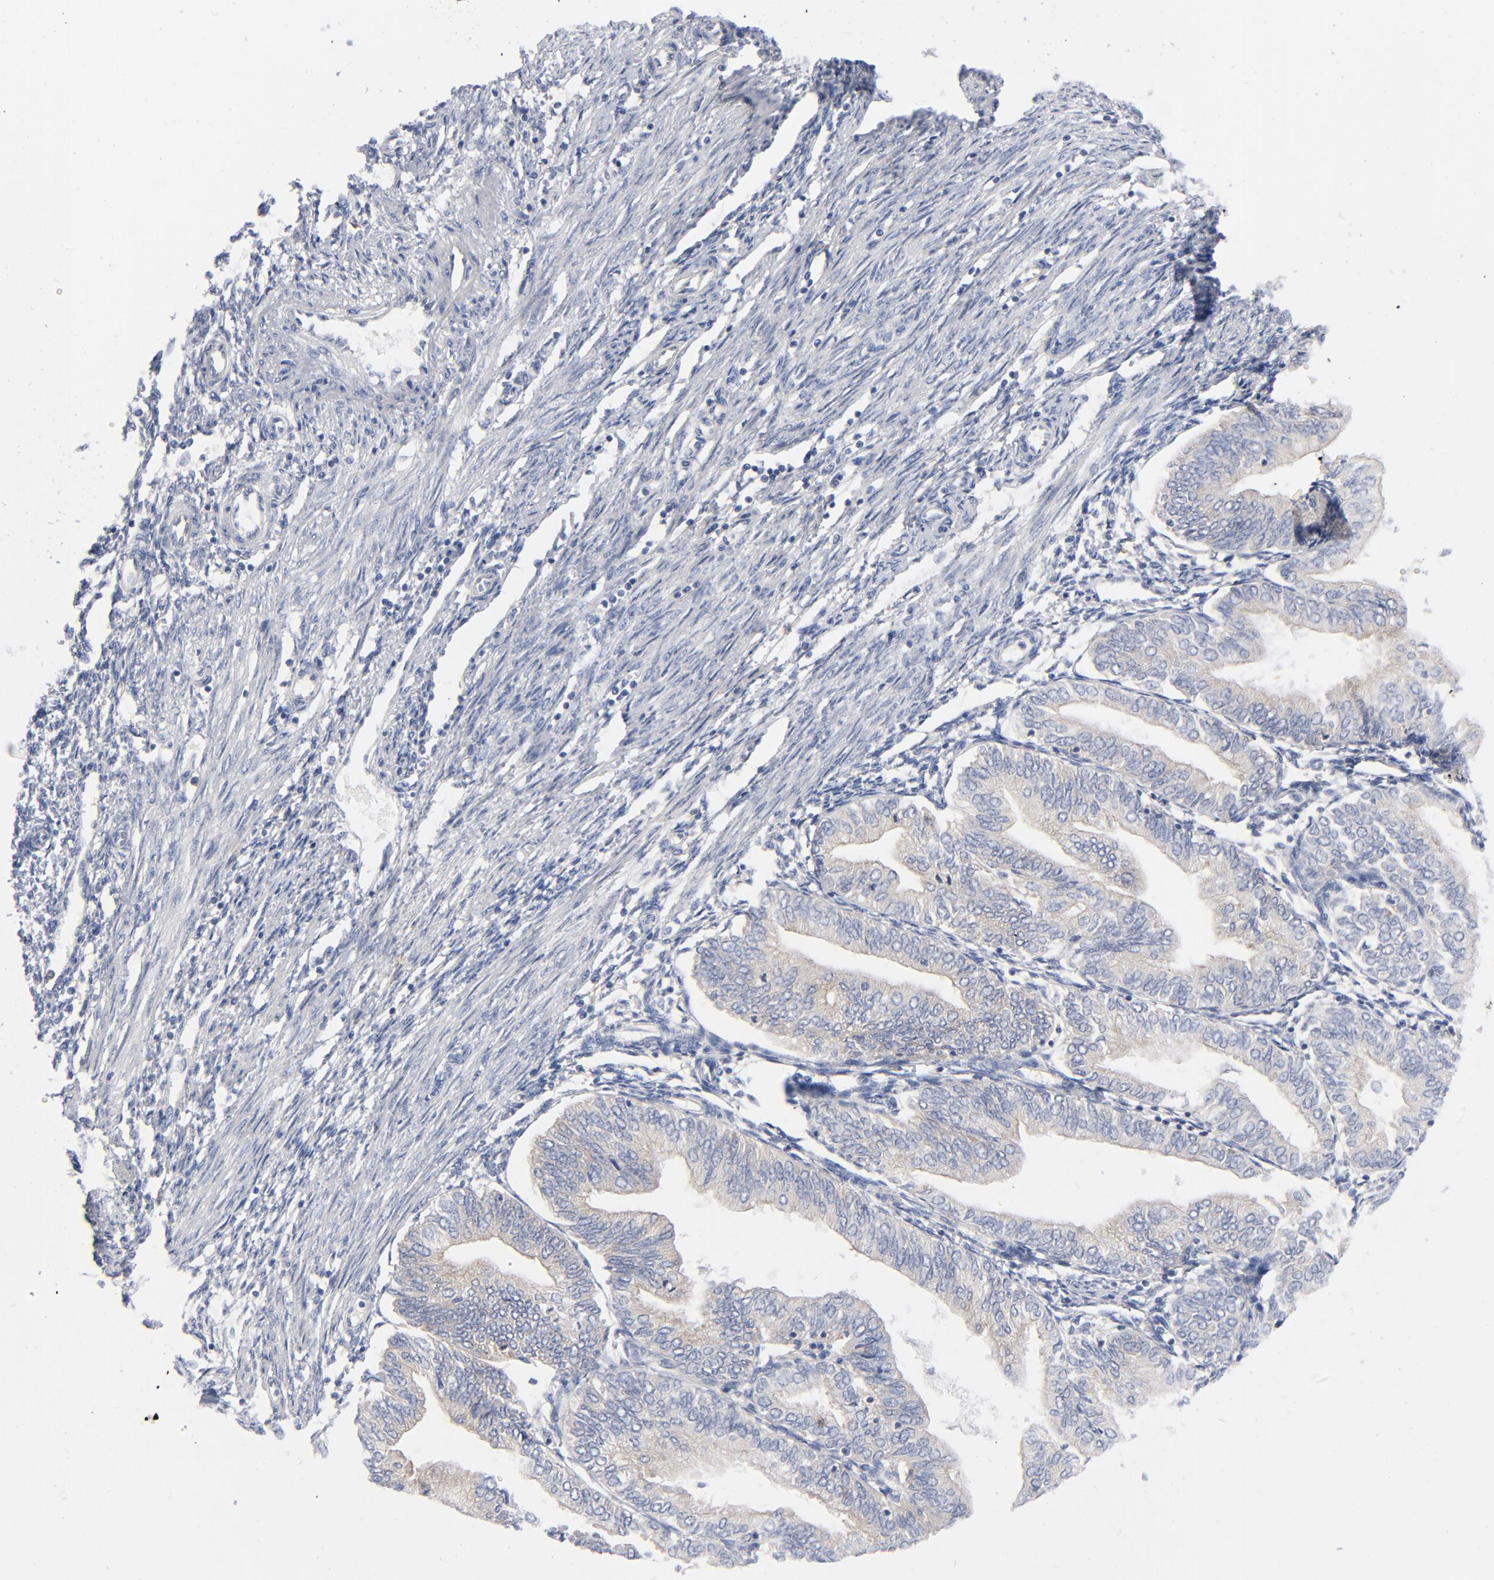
{"staining": {"intensity": "negative", "quantity": "none", "location": "none"}, "tissue": "endometrial cancer", "cell_type": "Tumor cells", "image_type": "cancer", "snomed": [{"axis": "morphology", "description": "Adenocarcinoma, NOS"}, {"axis": "topography", "description": "Endometrium"}], "caption": "Adenocarcinoma (endometrial) was stained to show a protein in brown. There is no significant expression in tumor cells.", "gene": "CD86", "patient": {"sex": "female", "age": 51}}